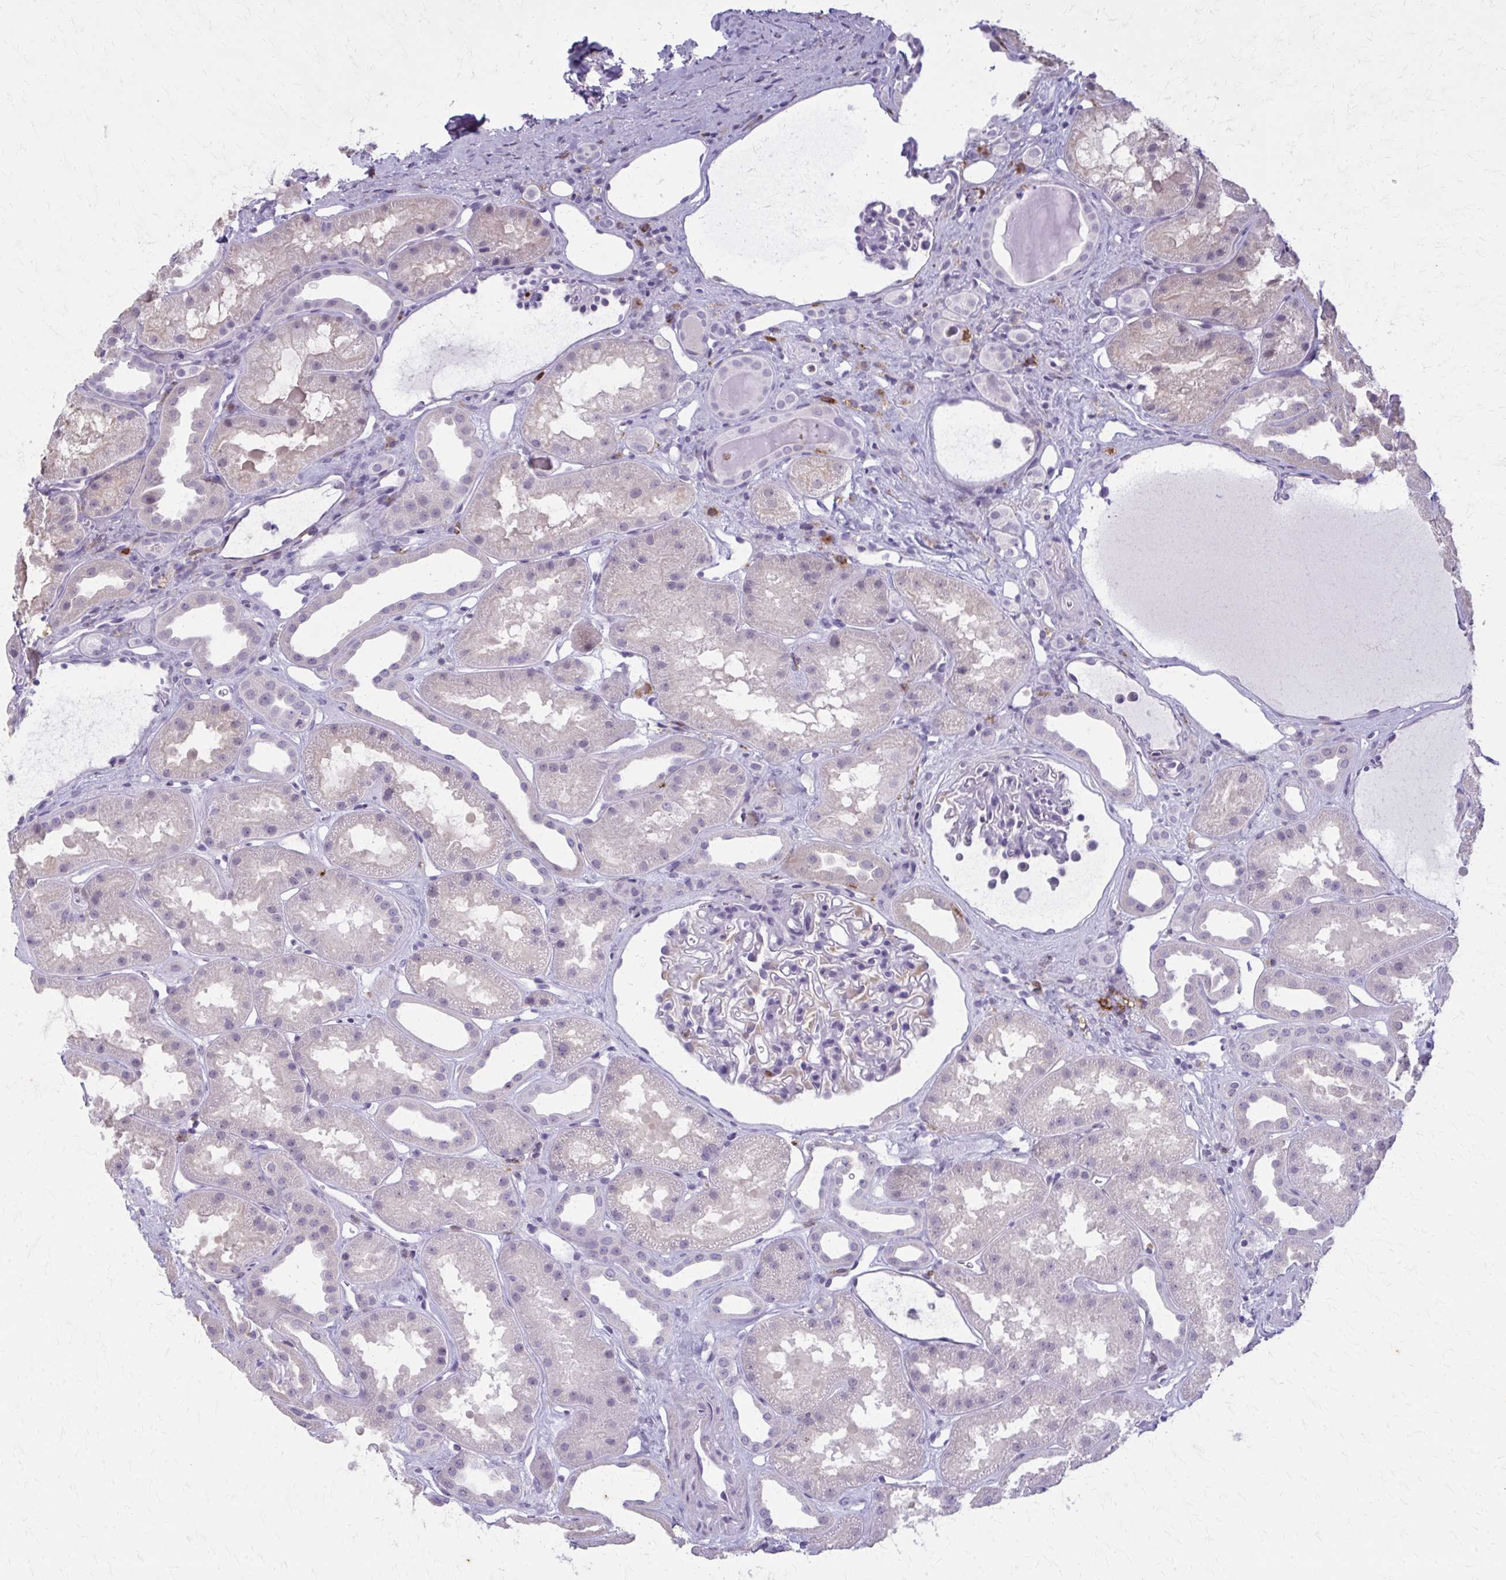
{"staining": {"intensity": "negative", "quantity": "none", "location": "none"}, "tissue": "kidney", "cell_type": "Cells in glomeruli", "image_type": "normal", "snomed": [{"axis": "morphology", "description": "Normal tissue, NOS"}, {"axis": "topography", "description": "Kidney"}], "caption": "Kidney stained for a protein using IHC reveals no staining cells in glomeruli.", "gene": "CARD9", "patient": {"sex": "male", "age": 61}}